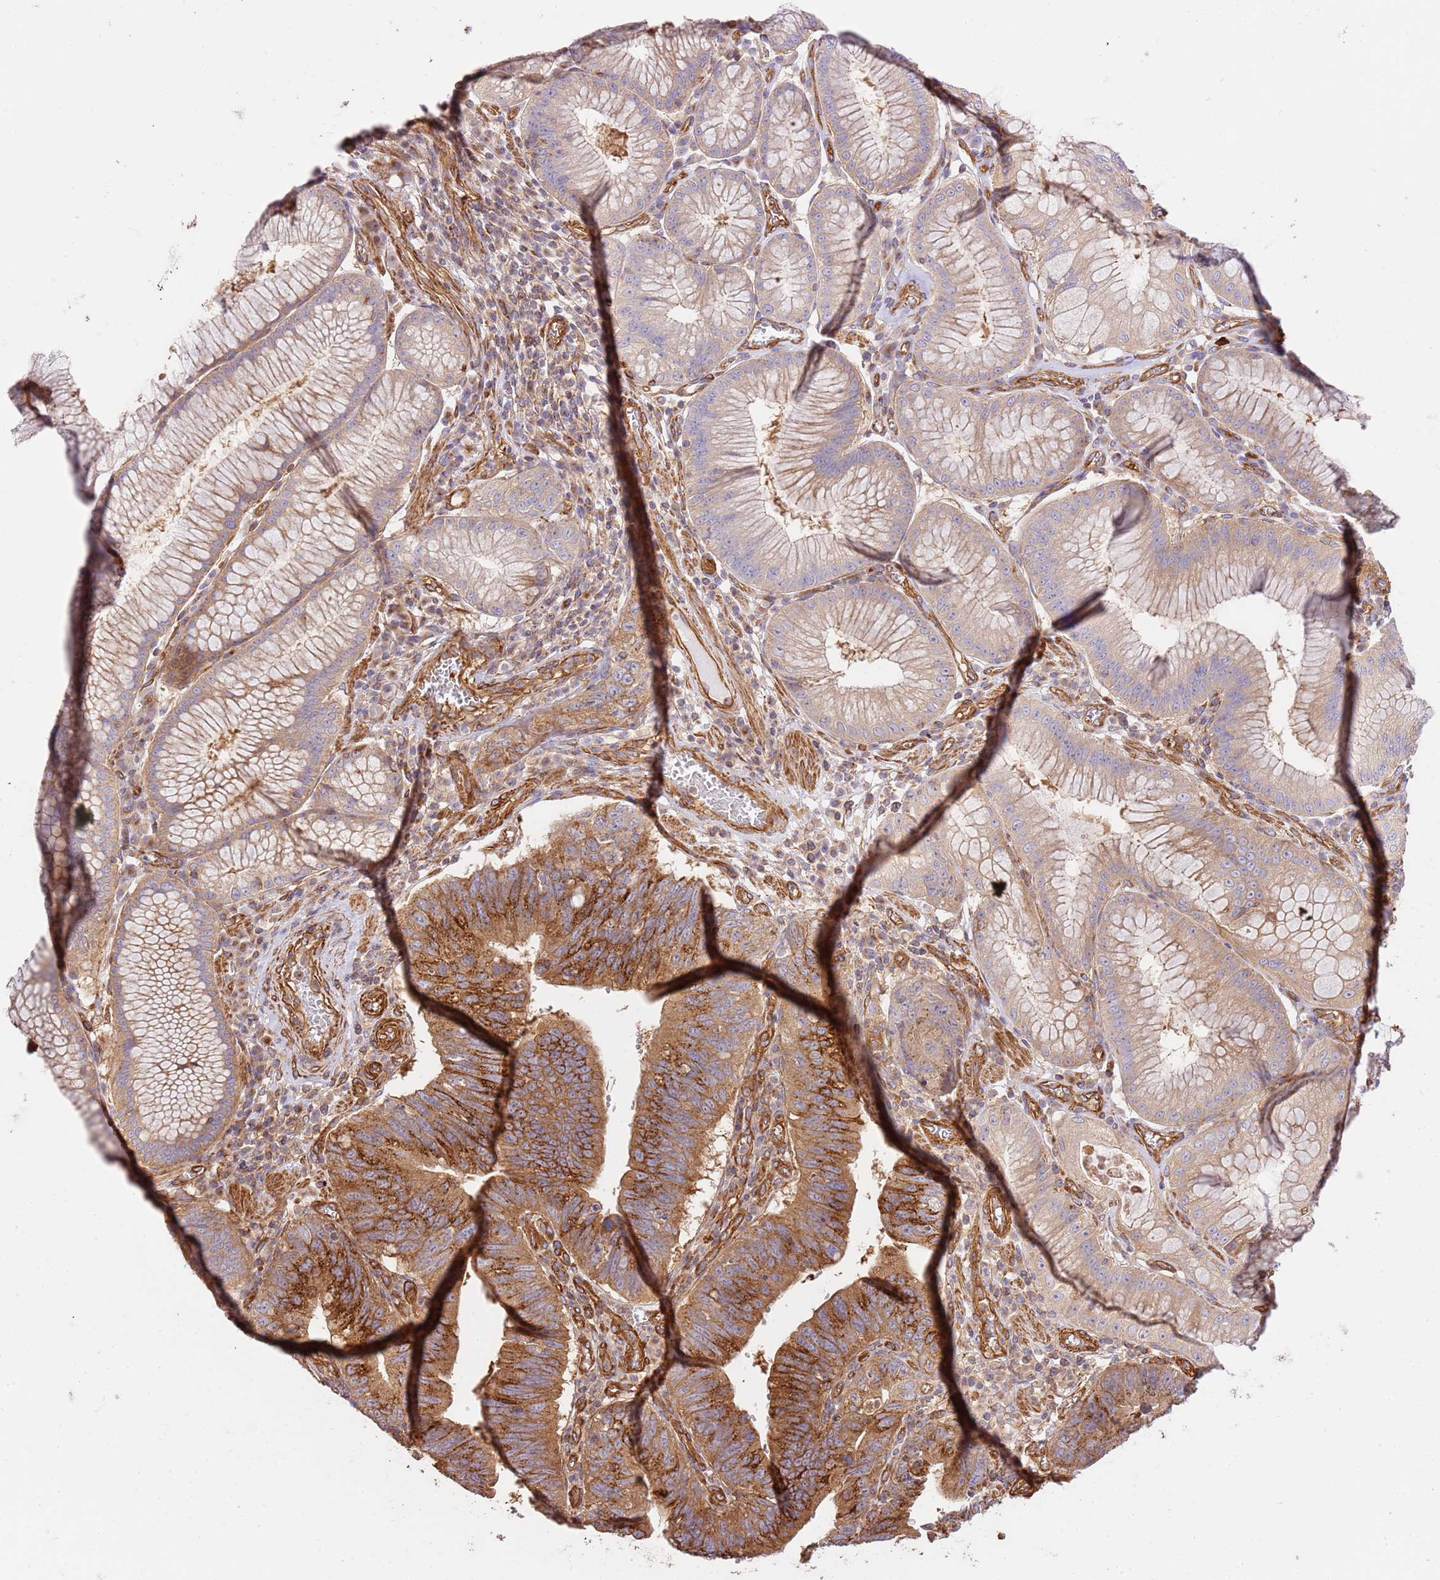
{"staining": {"intensity": "strong", "quantity": "25%-75%", "location": "cytoplasmic/membranous"}, "tissue": "stomach cancer", "cell_type": "Tumor cells", "image_type": "cancer", "snomed": [{"axis": "morphology", "description": "Adenocarcinoma, NOS"}, {"axis": "topography", "description": "Stomach"}], "caption": "High-magnification brightfield microscopy of adenocarcinoma (stomach) stained with DAB (3,3'-diaminobenzidine) (brown) and counterstained with hematoxylin (blue). tumor cells exhibit strong cytoplasmic/membranous staining is present in about25%-75% of cells.", "gene": "ZBTB39", "patient": {"sex": "male", "age": 59}}